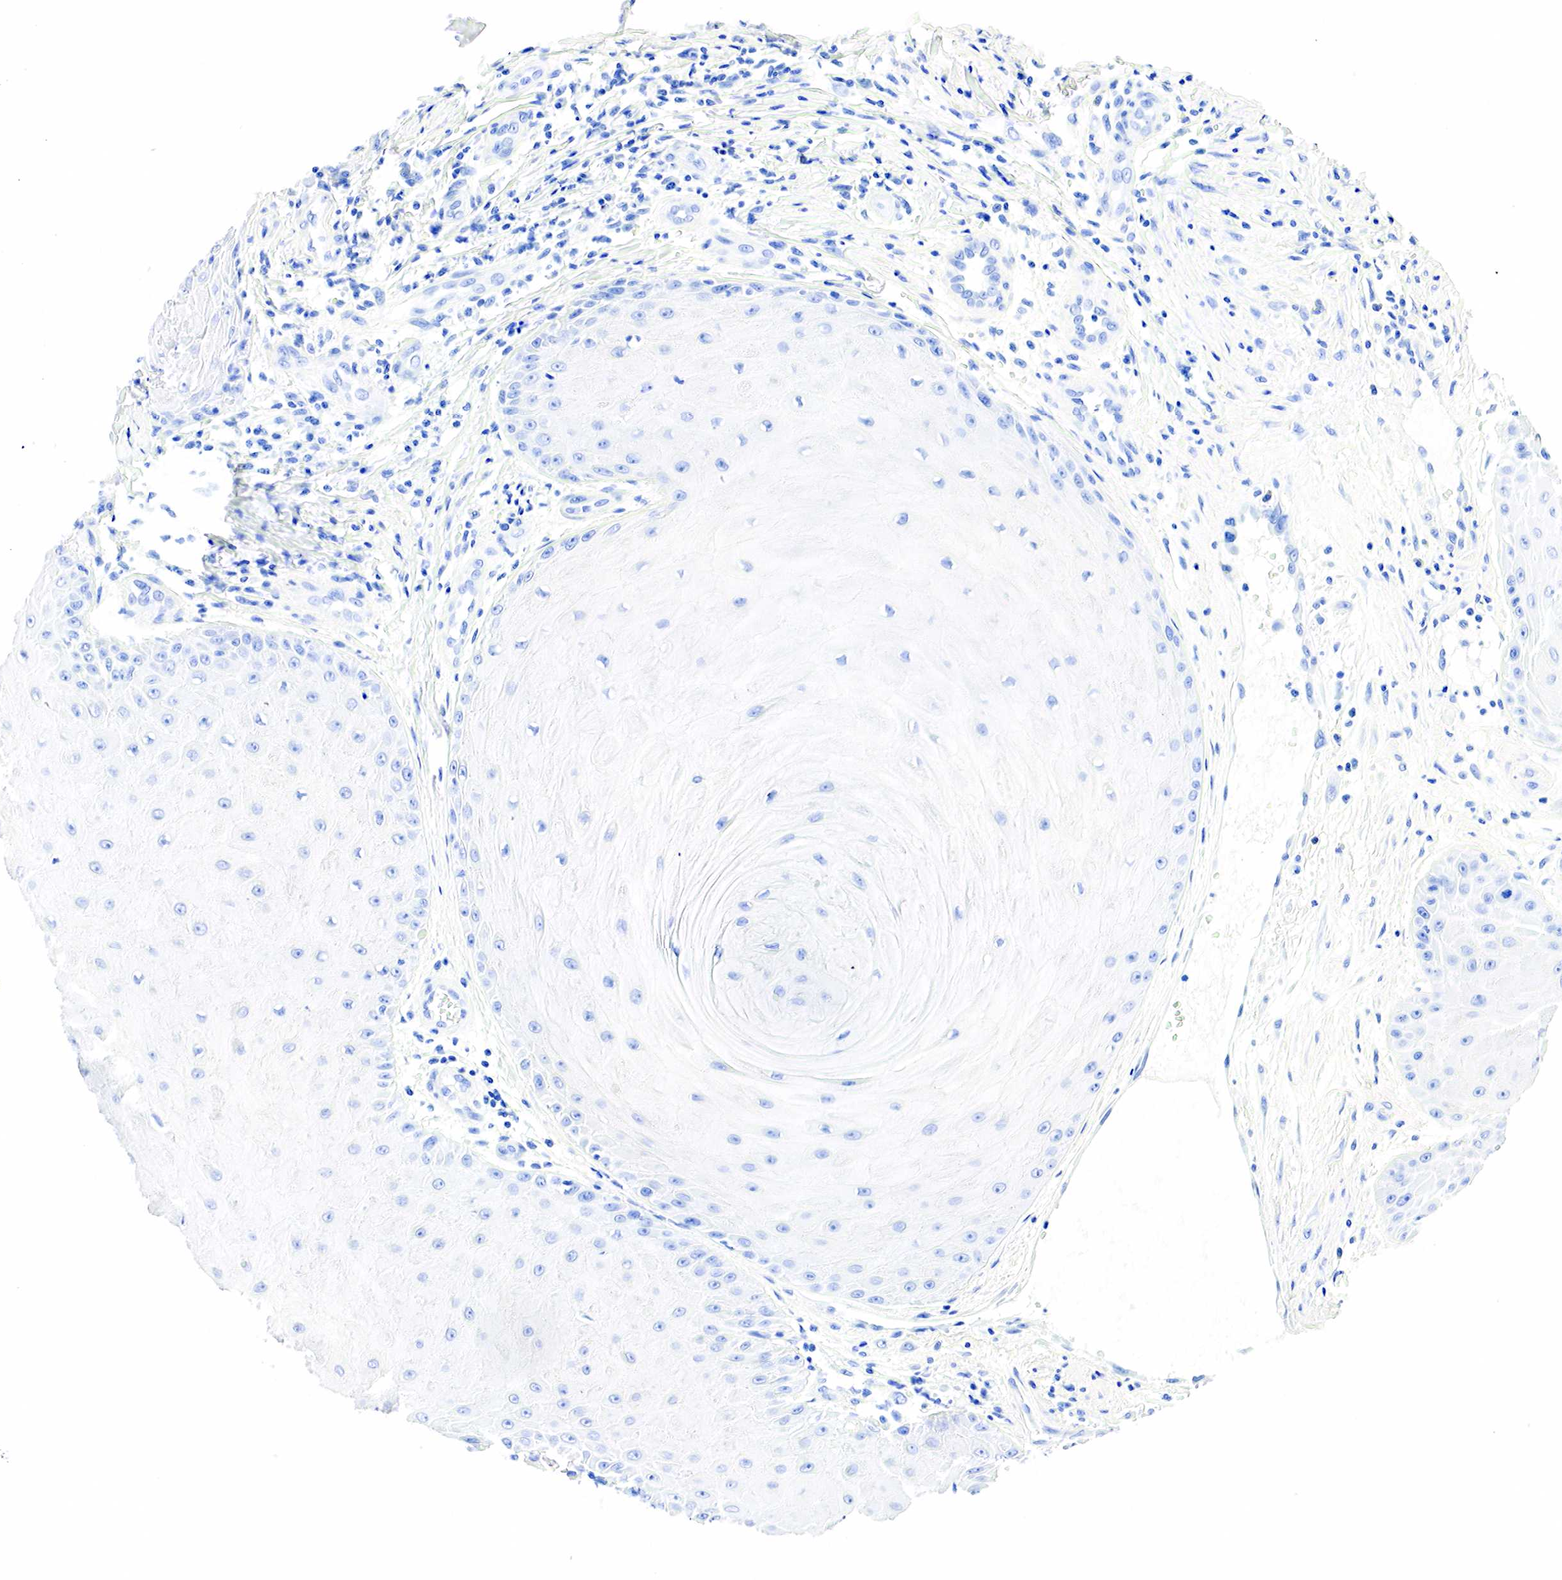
{"staining": {"intensity": "negative", "quantity": "none", "location": "none"}, "tissue": "skin cancer", "cell_type": "Tumor cells", "image_type": "cancer", "snomed": [{"axis": "morphology", "description": "Squamous cell carcinoma, NOS"}, {"axis": "topography", "description": "Skin"}], "caption": "The image demonstrates no staining of tumor cells in skin cancer.", "gene": "PTH", "patient": {"sex": "male", "age": 57}}